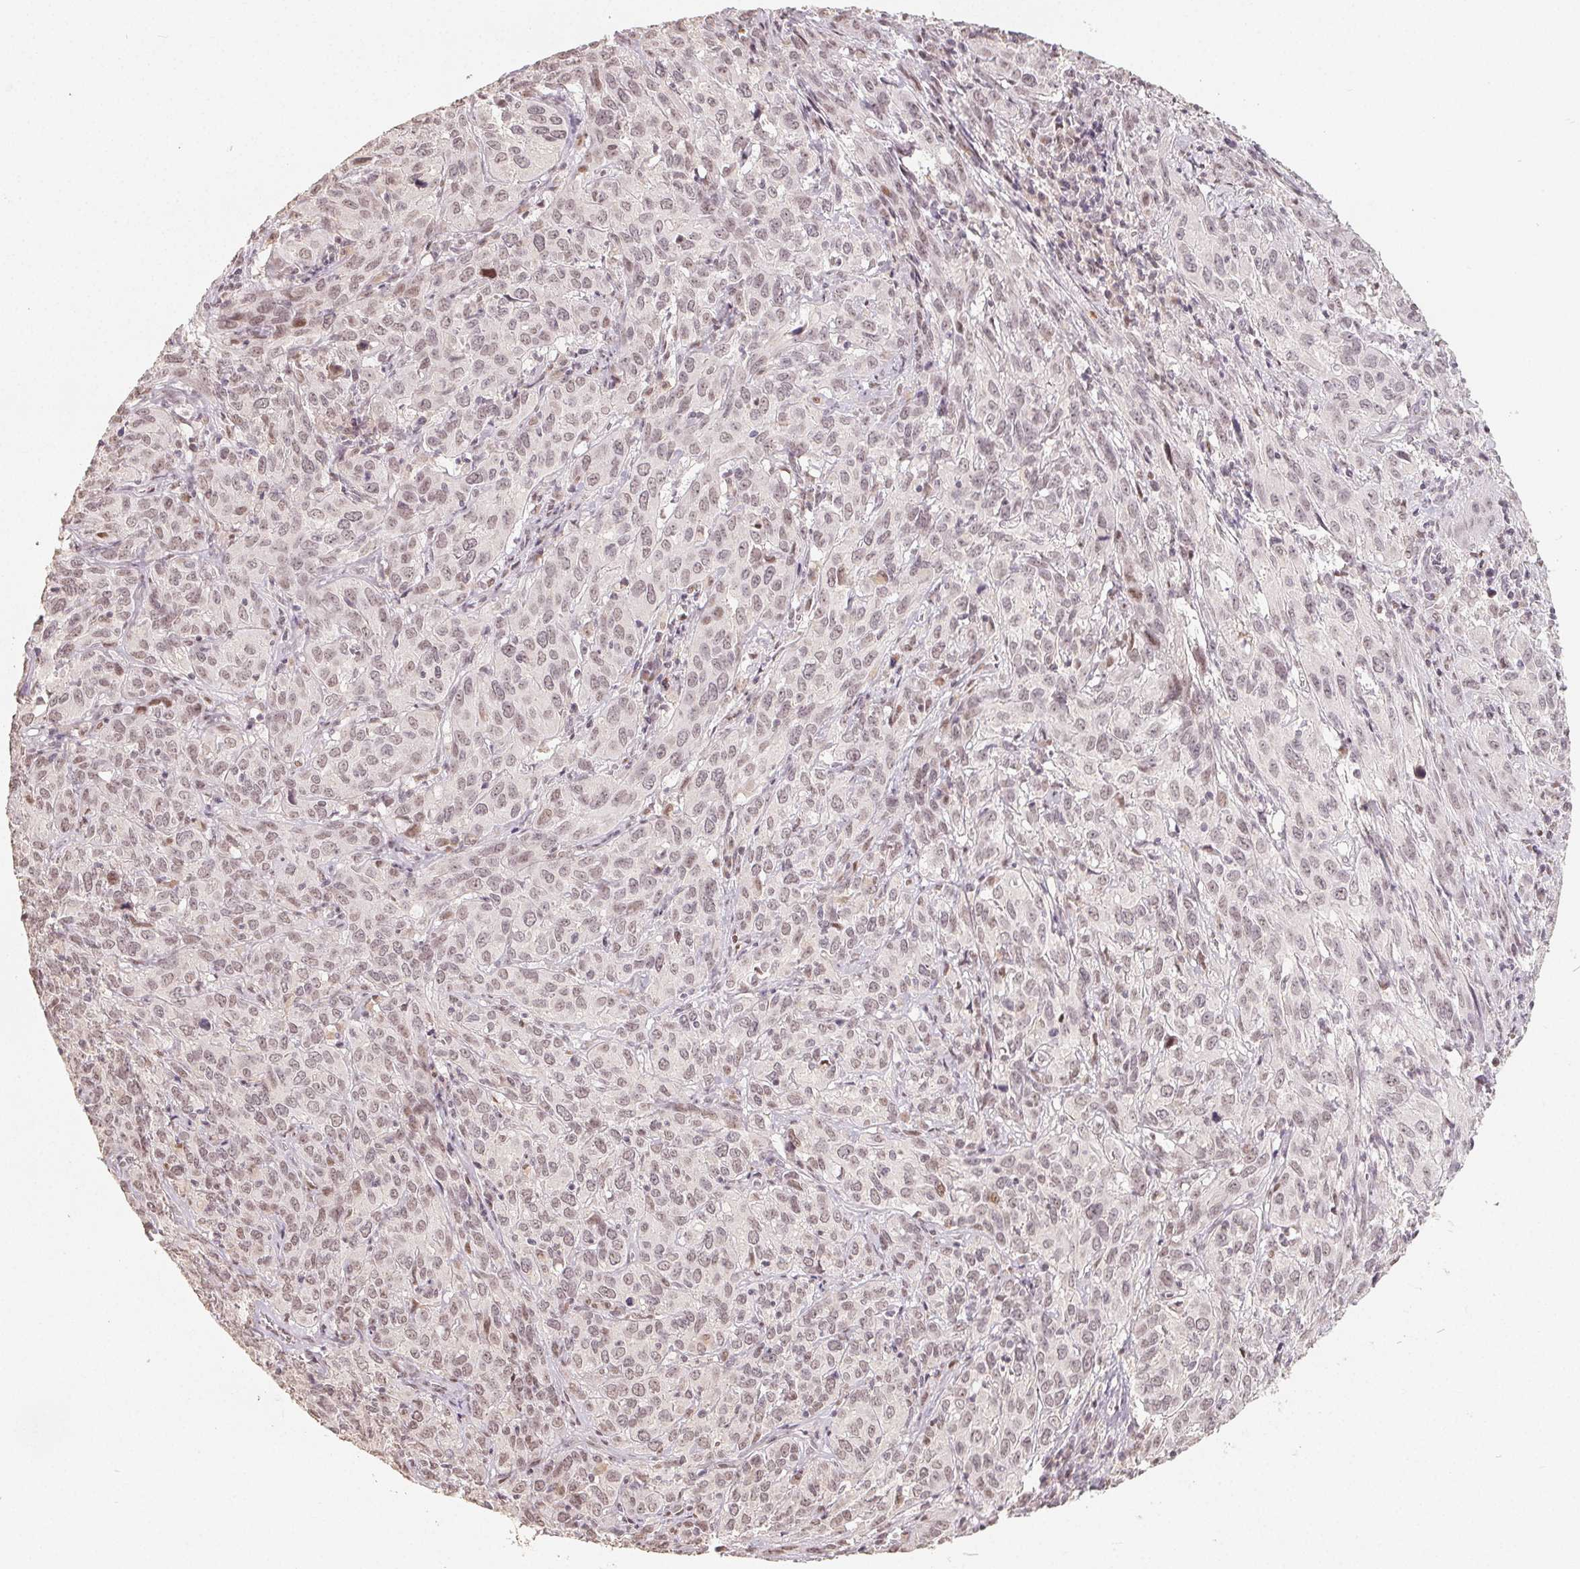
{"staining": {"intensity": "weak", "quantity": ">75%", "location": "nuclear"}, "tissue": "cervical cancer", "cell_type": "Tumor cells", "image_type": "cancer", "snomed": [{"axis": "morphology", "description": "Squamous cell carcinoma, NOS"}, {"axis": "topography", "description": "Cervix"}], "caption": "Tumor cells demonstrate low levels of weak nuclear positivity in about >75% of cells in cervical cancer.", "gene": "CCDC138", "patient": {"sex": "female", "age": 51}}